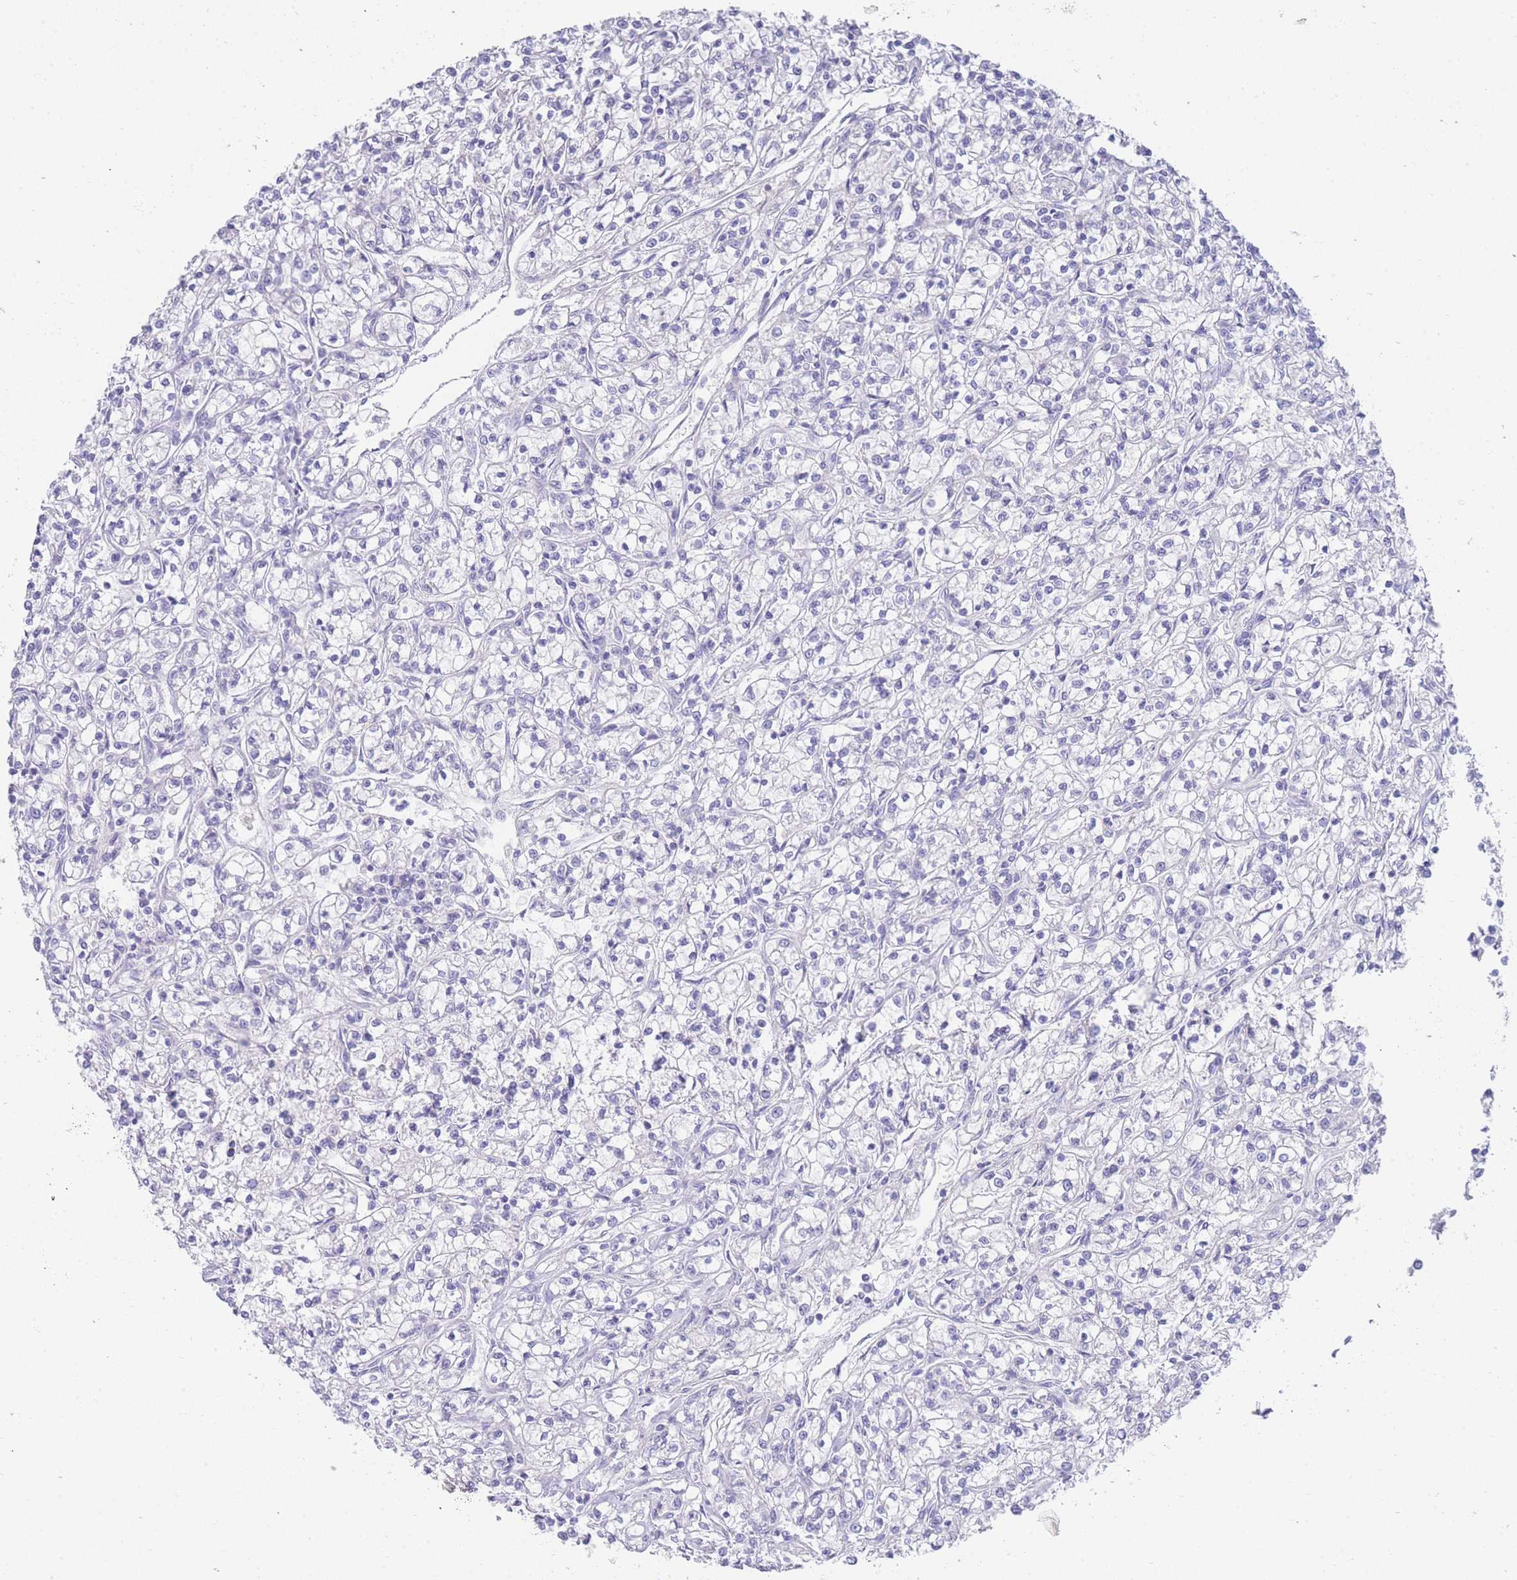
{"staining": {"intensity": "negative", "quantity": "none", "location": "none"}, "tissue": "renal cancer", "cell_type": "Tumor cells", "image_type": "cancer", "snomed": [{"axis": "morphology", "description": "Adenocarcinoma, NOS"}, {"axis": "topography", "description": "Kidney"}], "caption": "A high-resolution histopathology image shows immunohistochemistry staining of renal cancer, which demonstrates no significant expression in tumor cells.", "gene": "LRRC37A", "patient": {"sex": "female", "age": 59}}